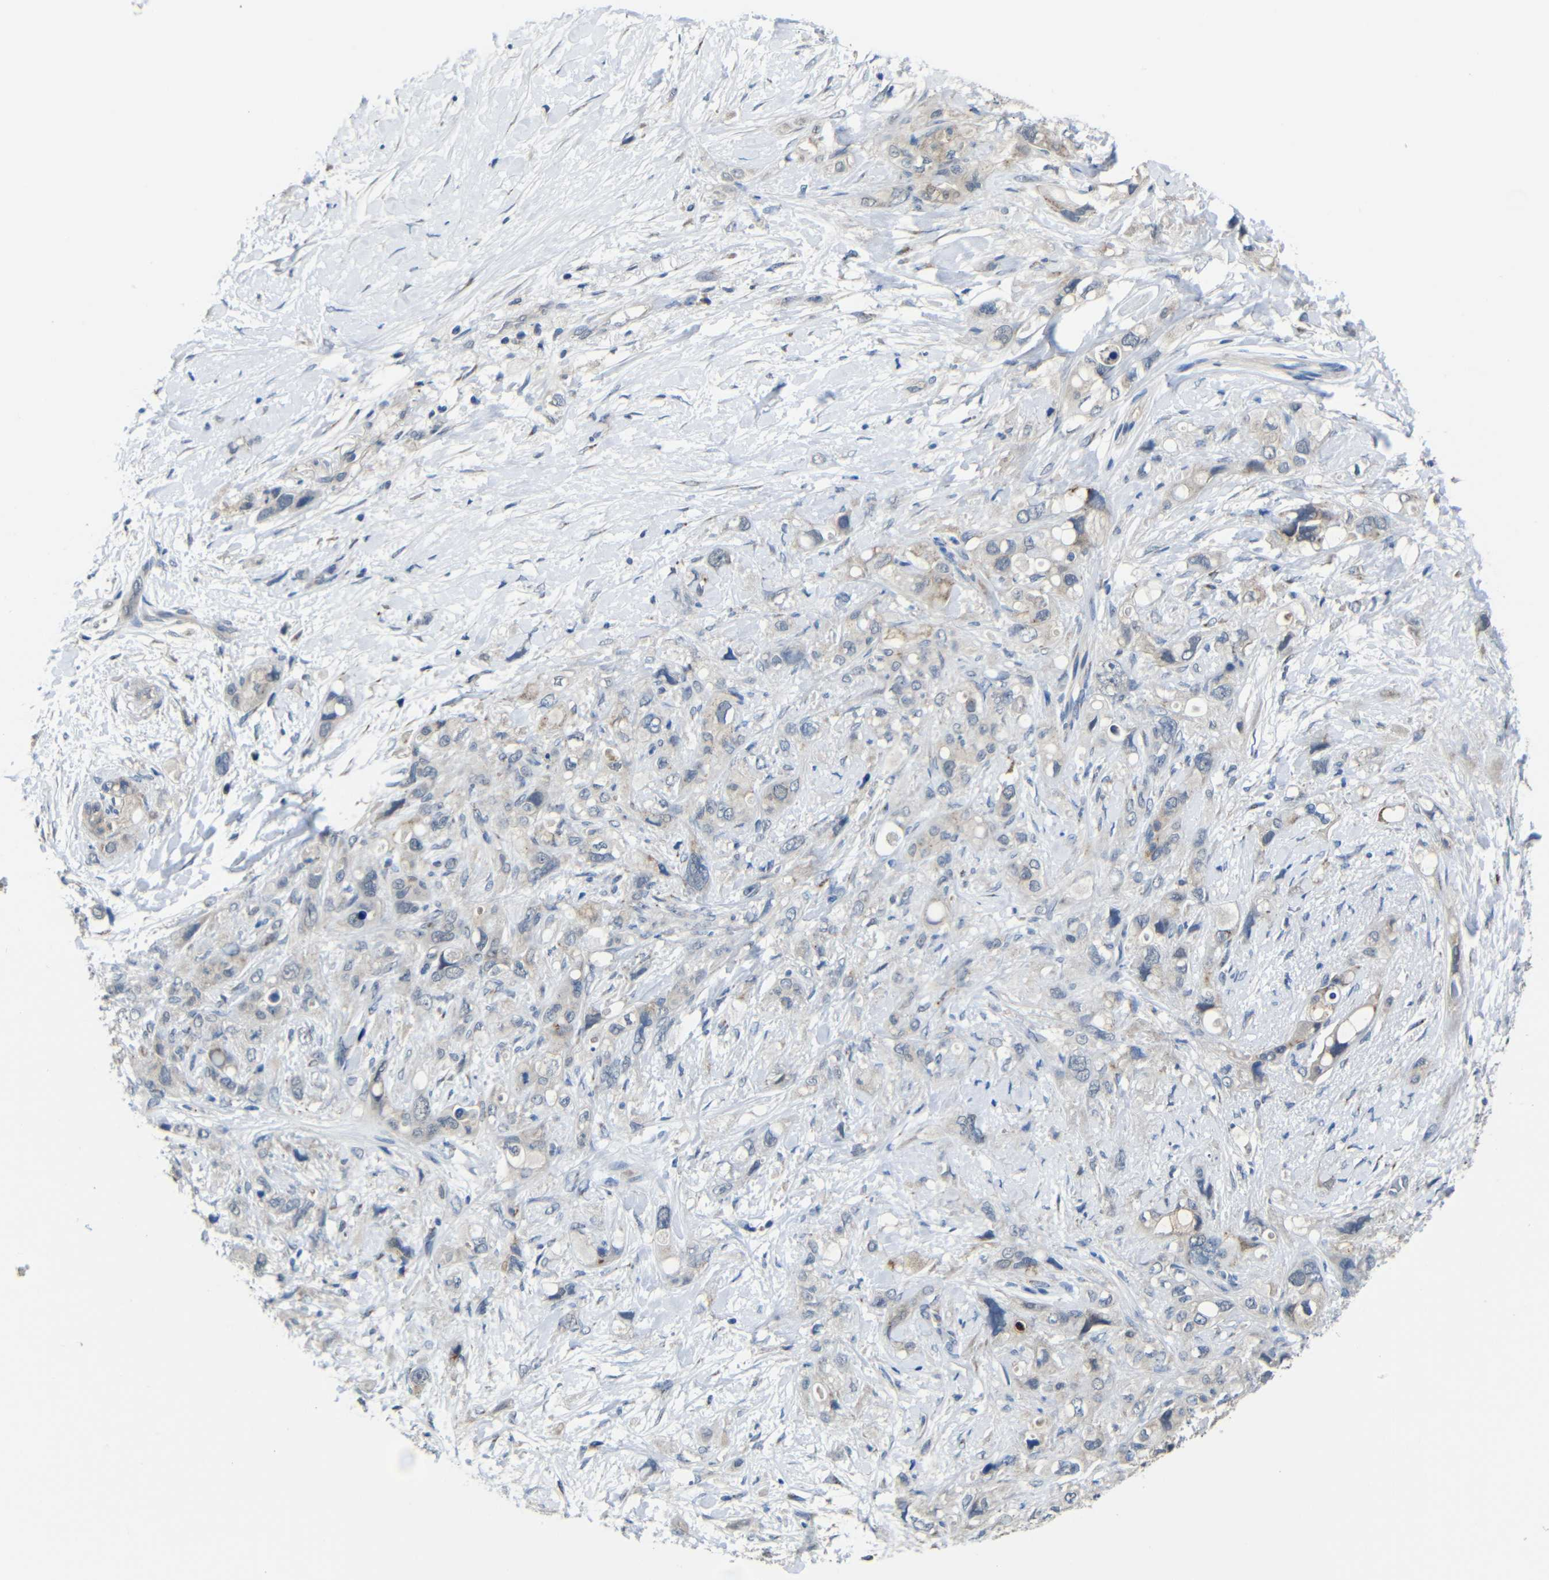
{"staining": {"intensity": "negative", "quantity": "none", "location": "none"}, "tissue": "pancreatic cancer", "cell_type": "Tumor cells", "image_type": "cancer", "snomed": [{"axis": "morphology", "description": "Adenocarcinoma, NOS"}, {"axis": "topography", "description": "Pancreas"}], "caption": "Histopathology image shows no significant protein staining in tumor cells of pancreatic cancer.", "gene": "ZNF90", "patient": {"sex": "female", "age": 56}}